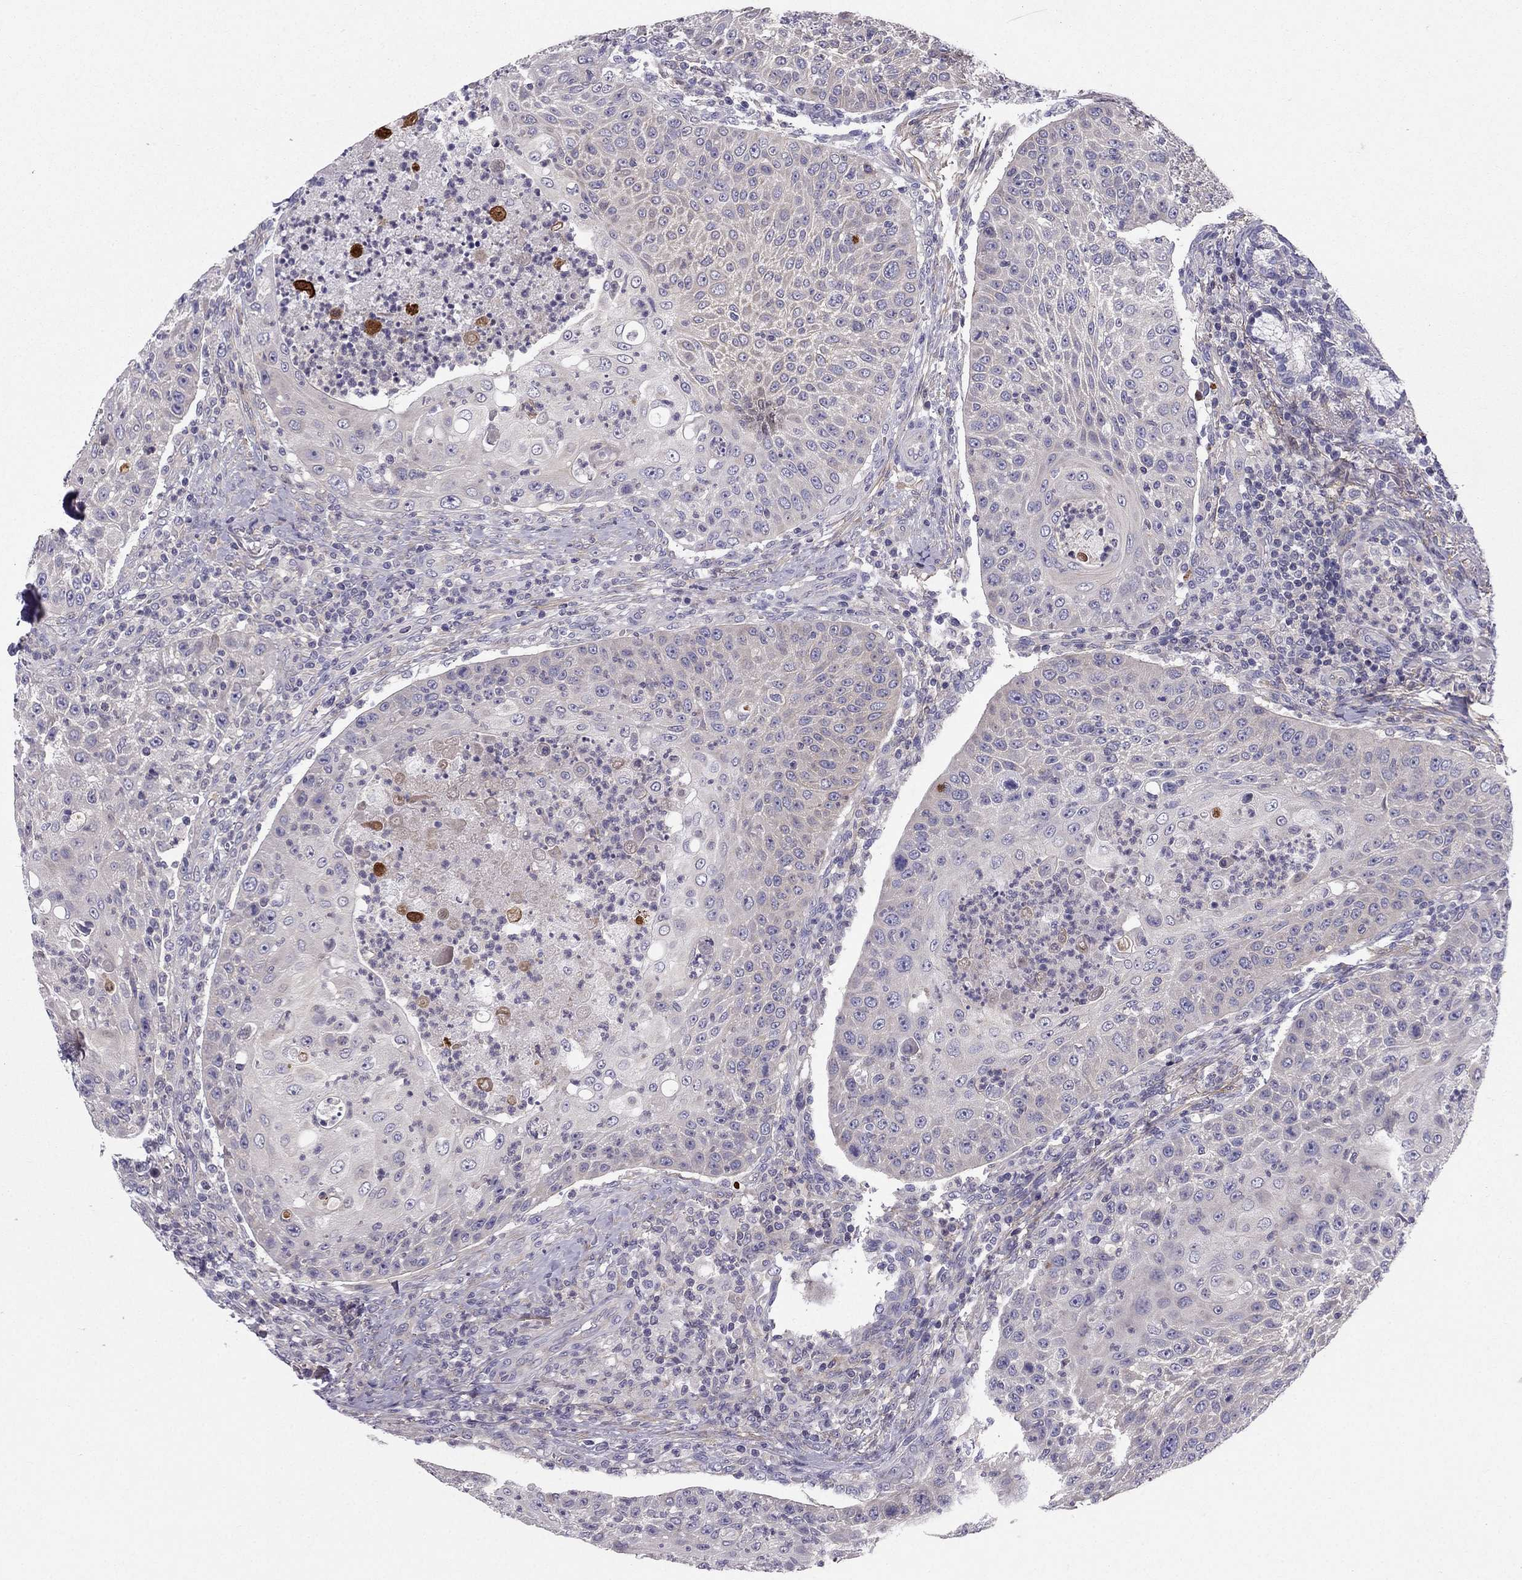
{"staining": {"intensity": "negative", "quantity": "none", "location": "none"}, "tissue": "head and neck cancer", "cell_type": "Tumor cells", "image_type": "cancer", "snomed": [{"axis": "morphology", "description": "Squamous cell carcinoma, NOS"}, {"axis": "topography", "description": "Head-Neck"}], "caption": "High magnification brightfield microscopy of squamous cell carcinoma (head and neck) stained with DAB (brown) and counterstained with hematoxylin (blue): tumor cells show no significant staining.", "gene": "SYT5", "patient": {"sex": "male", "age": 69}}